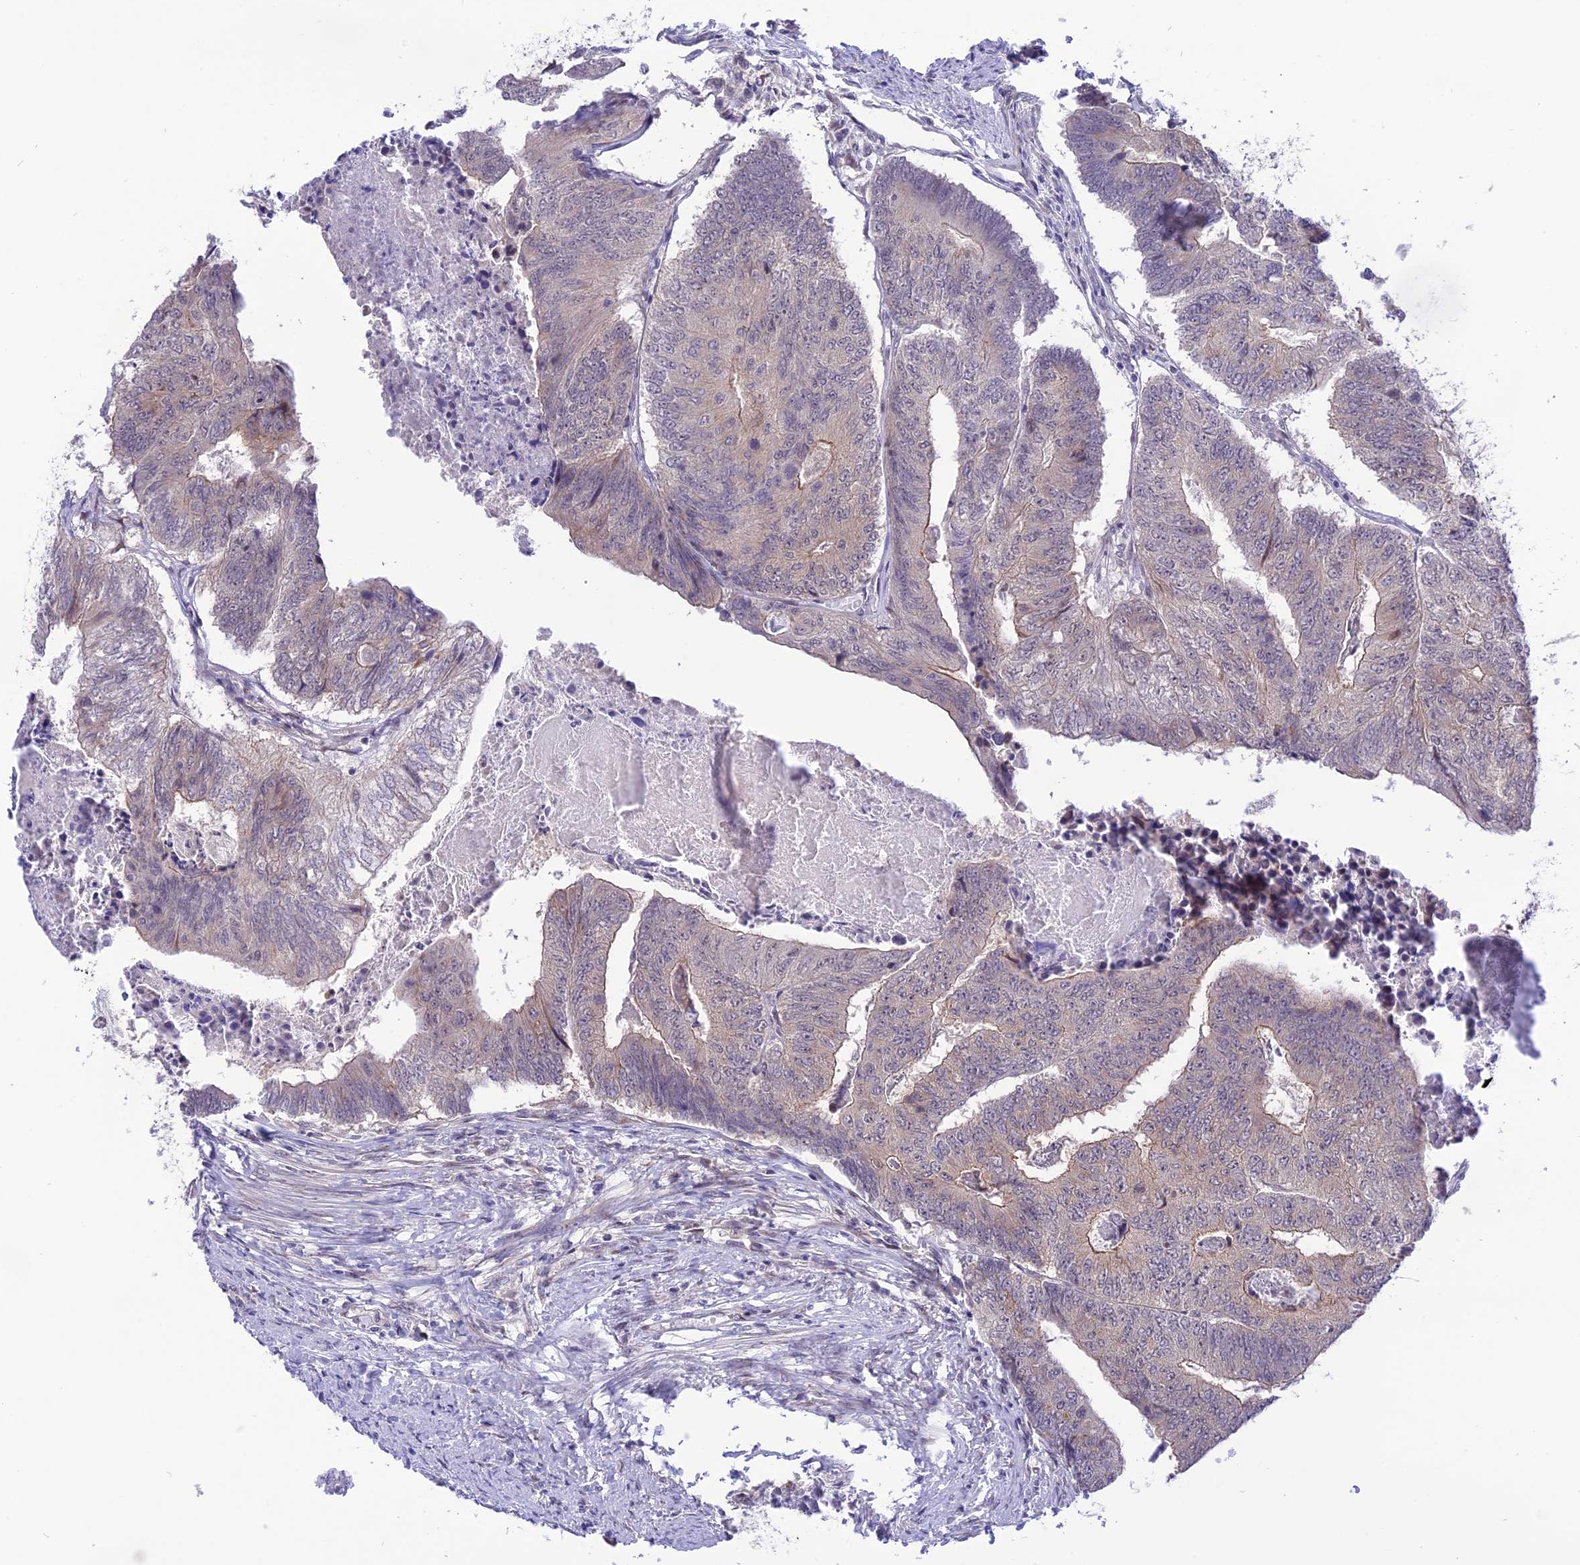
{"staining": {"intensity": "negative", "quantity": "none", "location": "none"}, "tissue": "colorectal cancer", "cell_type": "Tumor cells", "image_type": "cancer", "snomed": [{"axis": "morphology", "description": "Adenocarcinoma, NOS"}, {"axis": "topography", "description": "Colon"}], "caption": "An immunohistochemistry (IHC) image of adenocarcinoma (colorectal) is shown. There is no staining in tumor cells of adenocarcinoma (colorectal).", "gene": "ZNF837", "patient": {"sex": "female", "age": 67}}